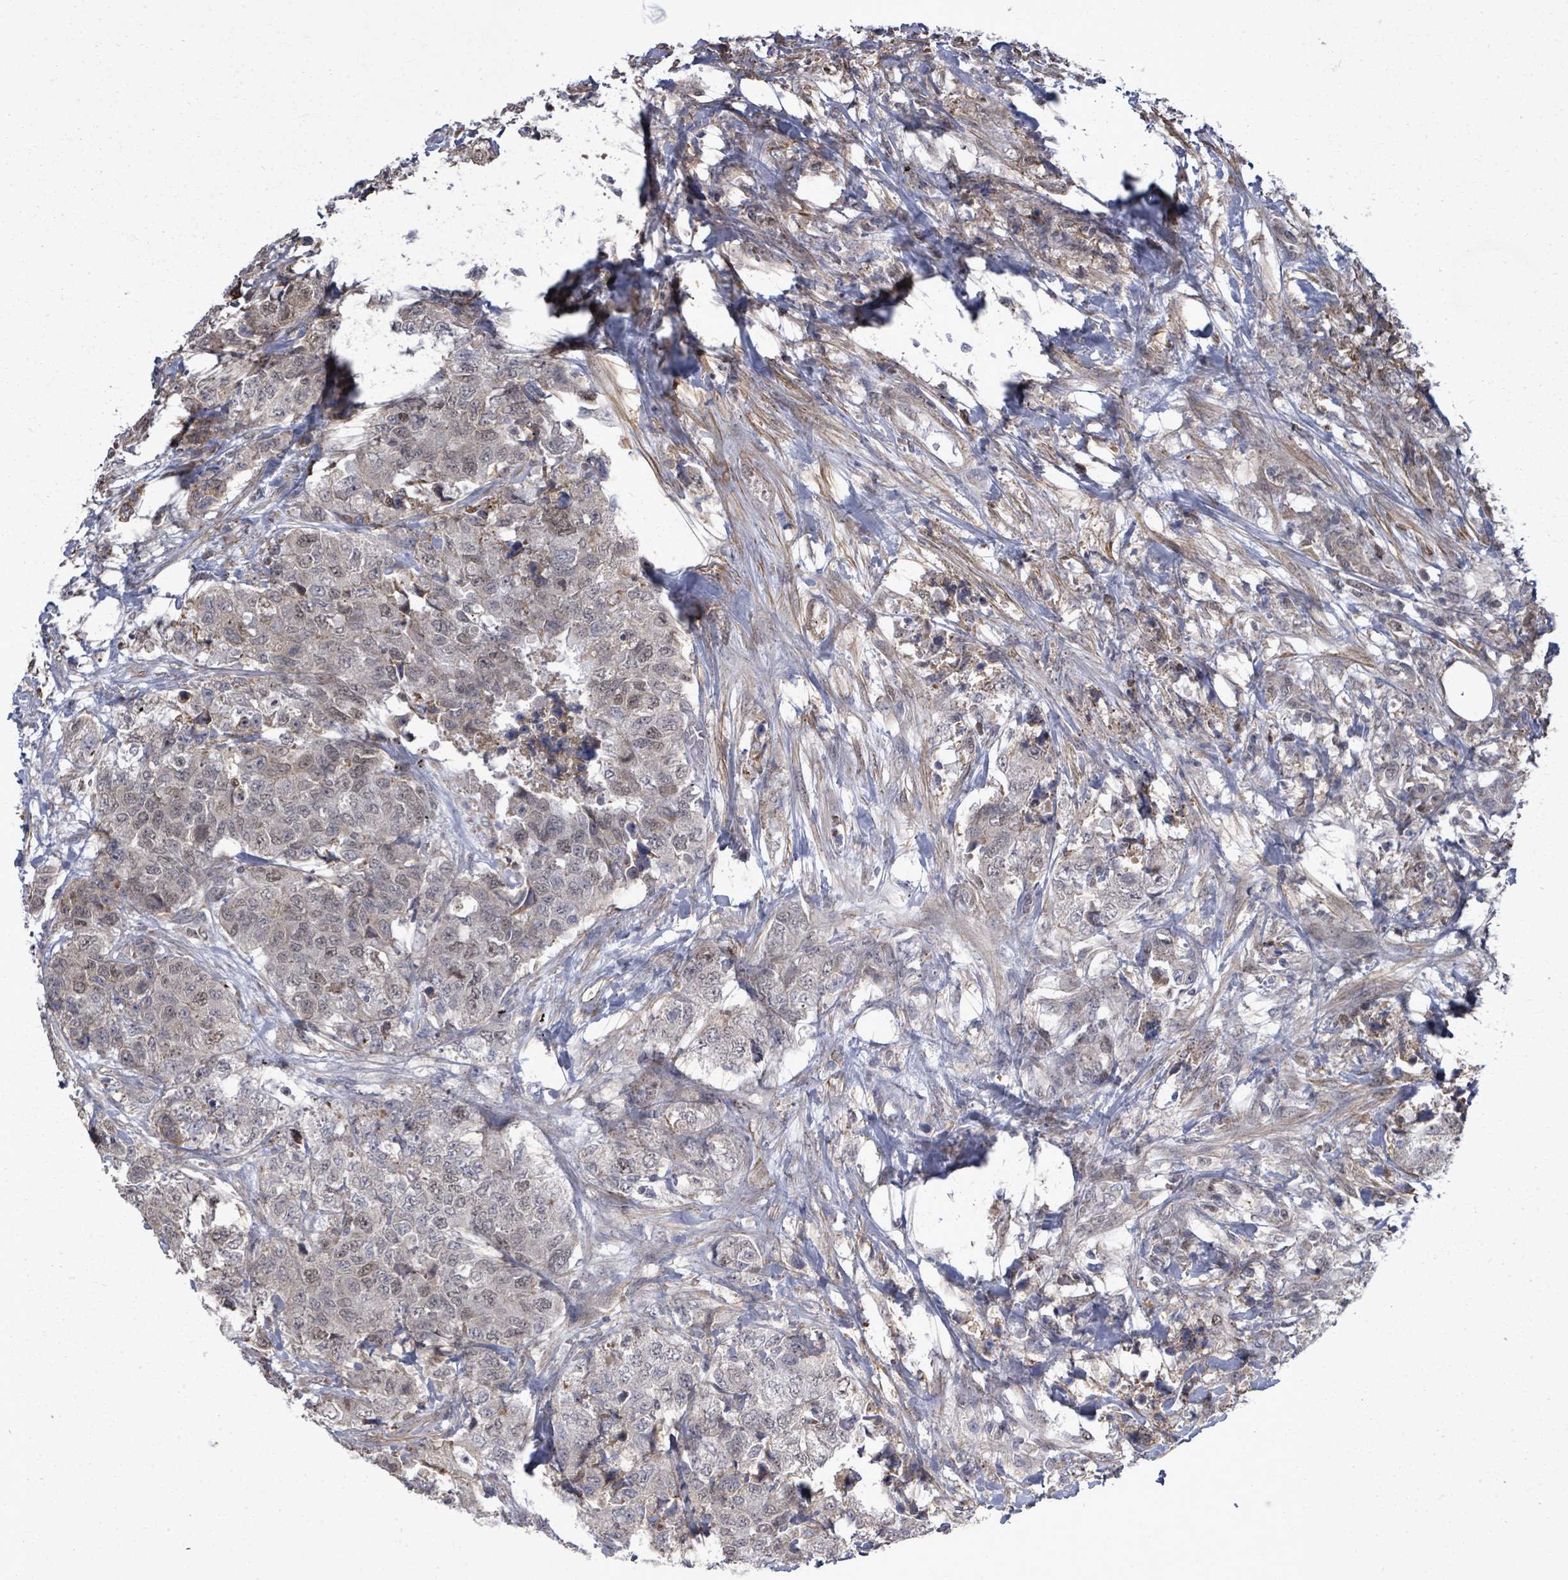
{"staining": {"intensity": "weak", "quantity": "25%-75%", "location": "cytoplasmic/membranous,nuclear"}, "tissue": "urothelial cancer", "cell_type": "Tumor cells", "image_type": "cancer", "snomed": [{"axis": "morphology", "description": "Urothelial carcinoma, High grade"}, {"axis": "topography", "description": "Urinary bladder"}], "caption": "This is an image of immunohistochemistry (IHC) staining of urothelial carcinoma (high-grade), which shows weak positivity in the cytoplasmic/membranous and nuclear of tumor cells.", "gene": "PAPSS1", "patient": {"sex": "female", "age": 78}}